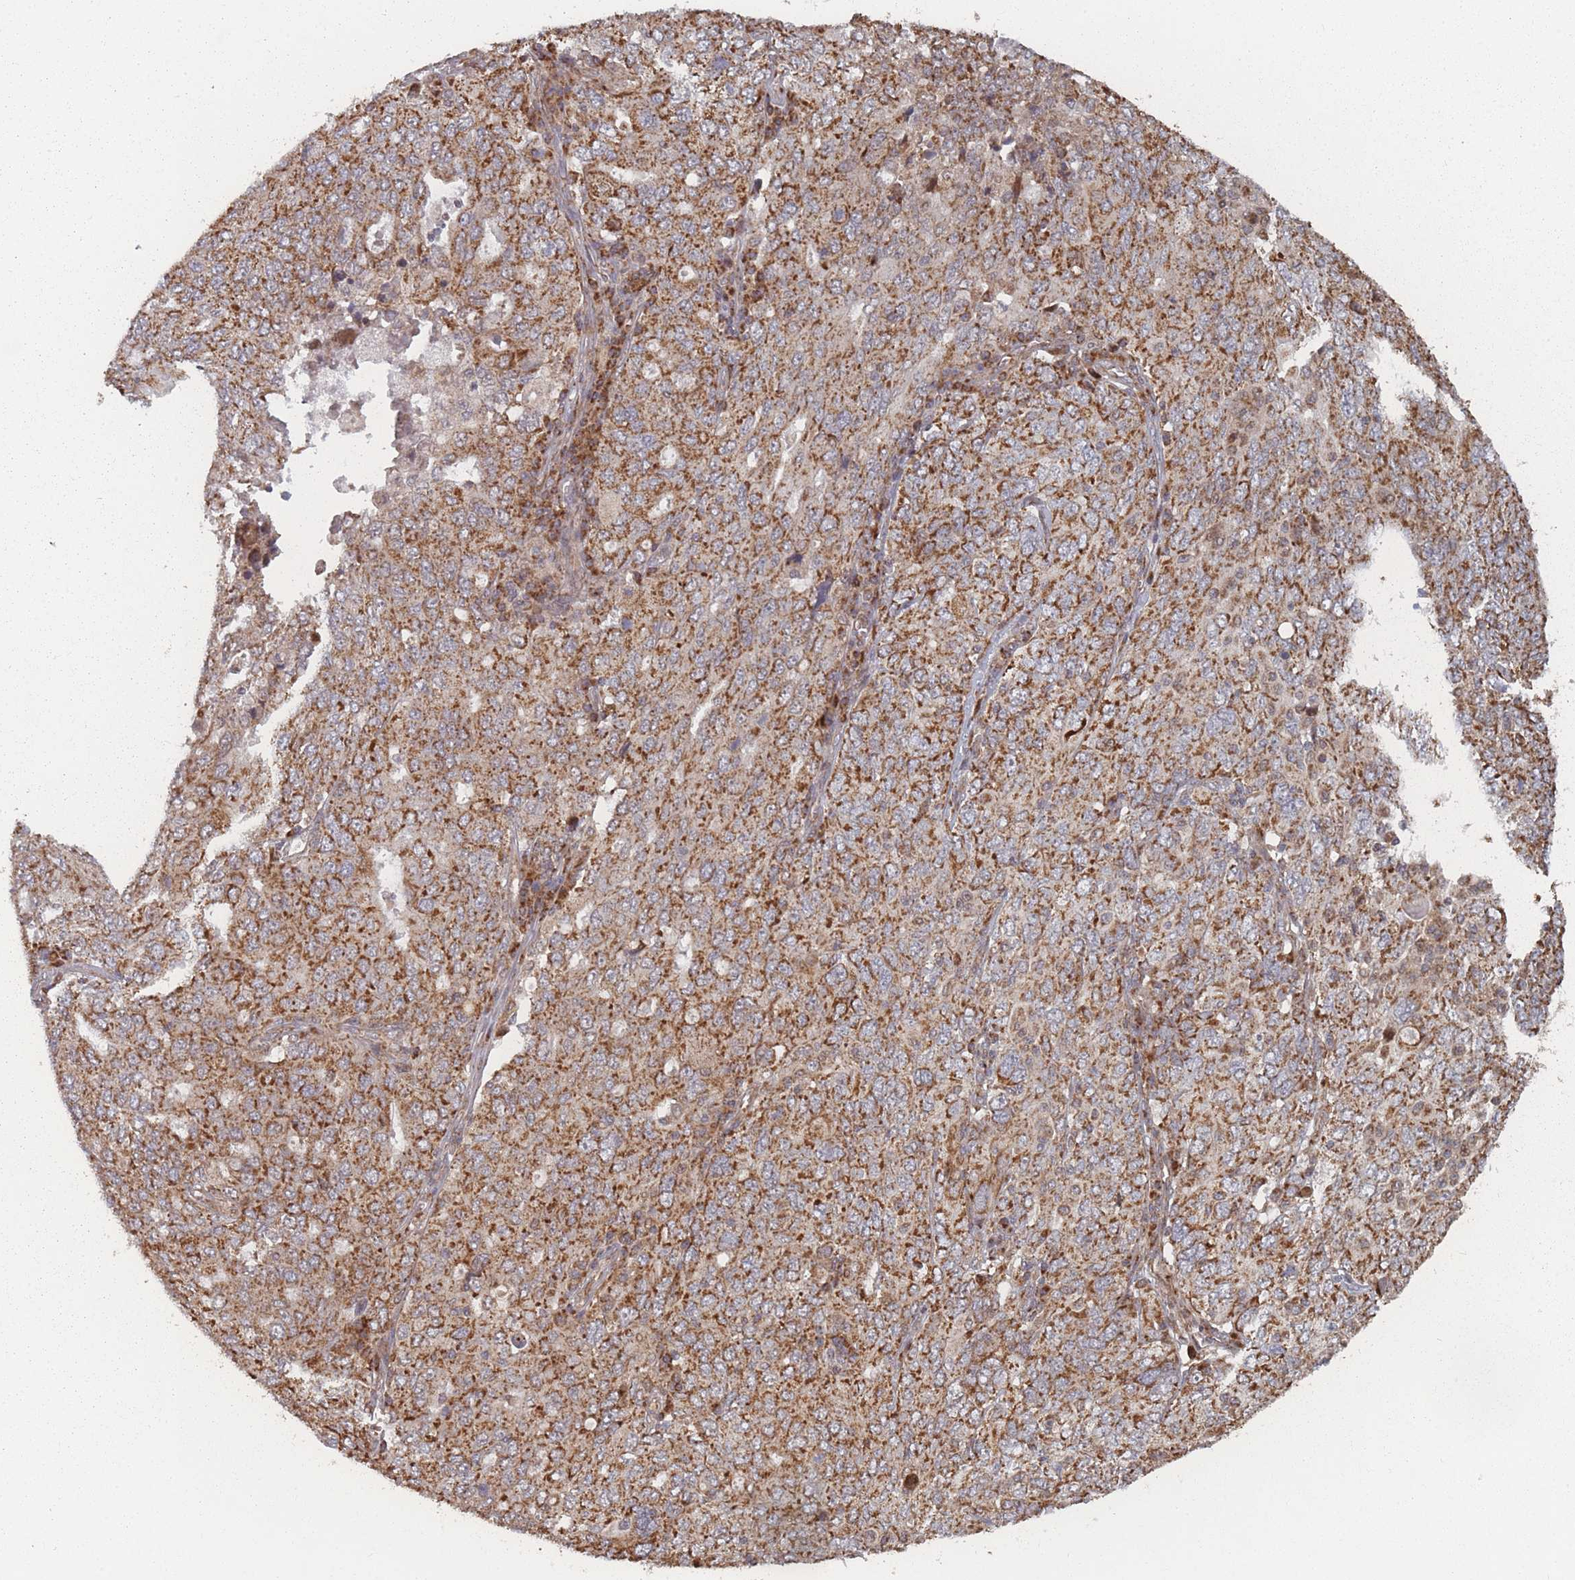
{"staining": {"intensity": "moderate", "quantity": ">75%", "location": "cytoplasmic/membranous"}, "tissue": "ovarian cancer", "cell_type": "Tumor cells", "image_type": "cancer", "snomed": [{"axis": "morphology", "description": "Carcinoma, endometroid"}, {"axis": "topography", "description": "Ovary"}], "caption": "Protein analysis of ovarian cancer tissue demonstrates moderate cytoplasmic/membranous positivity in about >75% of tumor cells.", "gene": "PSMB3", "patient": {"sex": "female", "age": 62}}